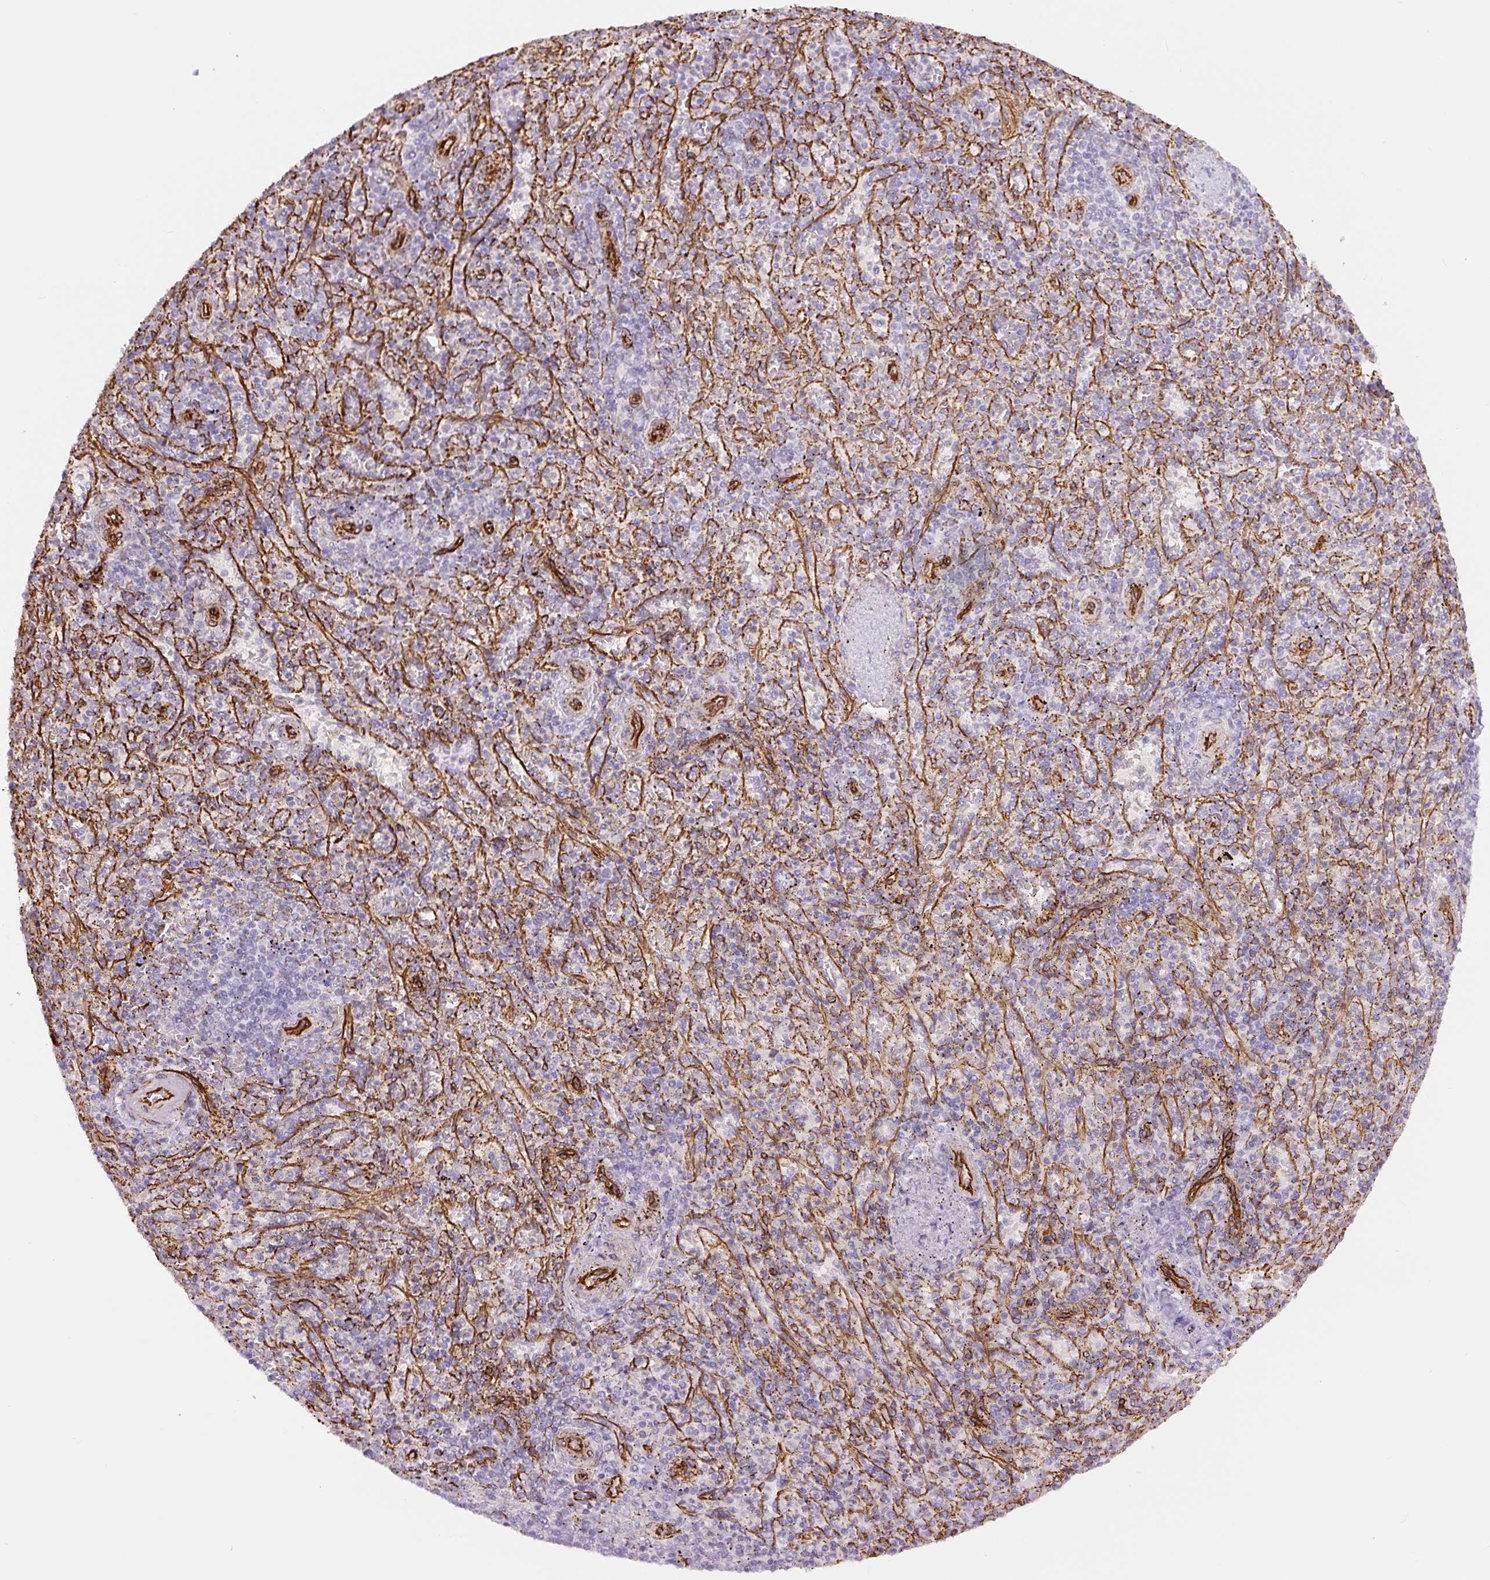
{"staining": {"intensity": "negative", "quantity": "none", "location": "none"}, "tissue": "spleen", "cell_type": "Cells in red pulp", "image_type": "normal", "snomed": [{"axis": "morphology", "description": "Normal tissue, NOS"}, {"axis": "topography", "description": "Spleen"}], "caption": "An image of human spleen is negative for staining in cells in red pulp. The staining was performed using DAB to visualize the protein expression in brown, while the nuclei were stained in blue with hematoxylin (Magnification: 20x).", "gene": "NES", "patient": {"sex": "female", "age": 74}}